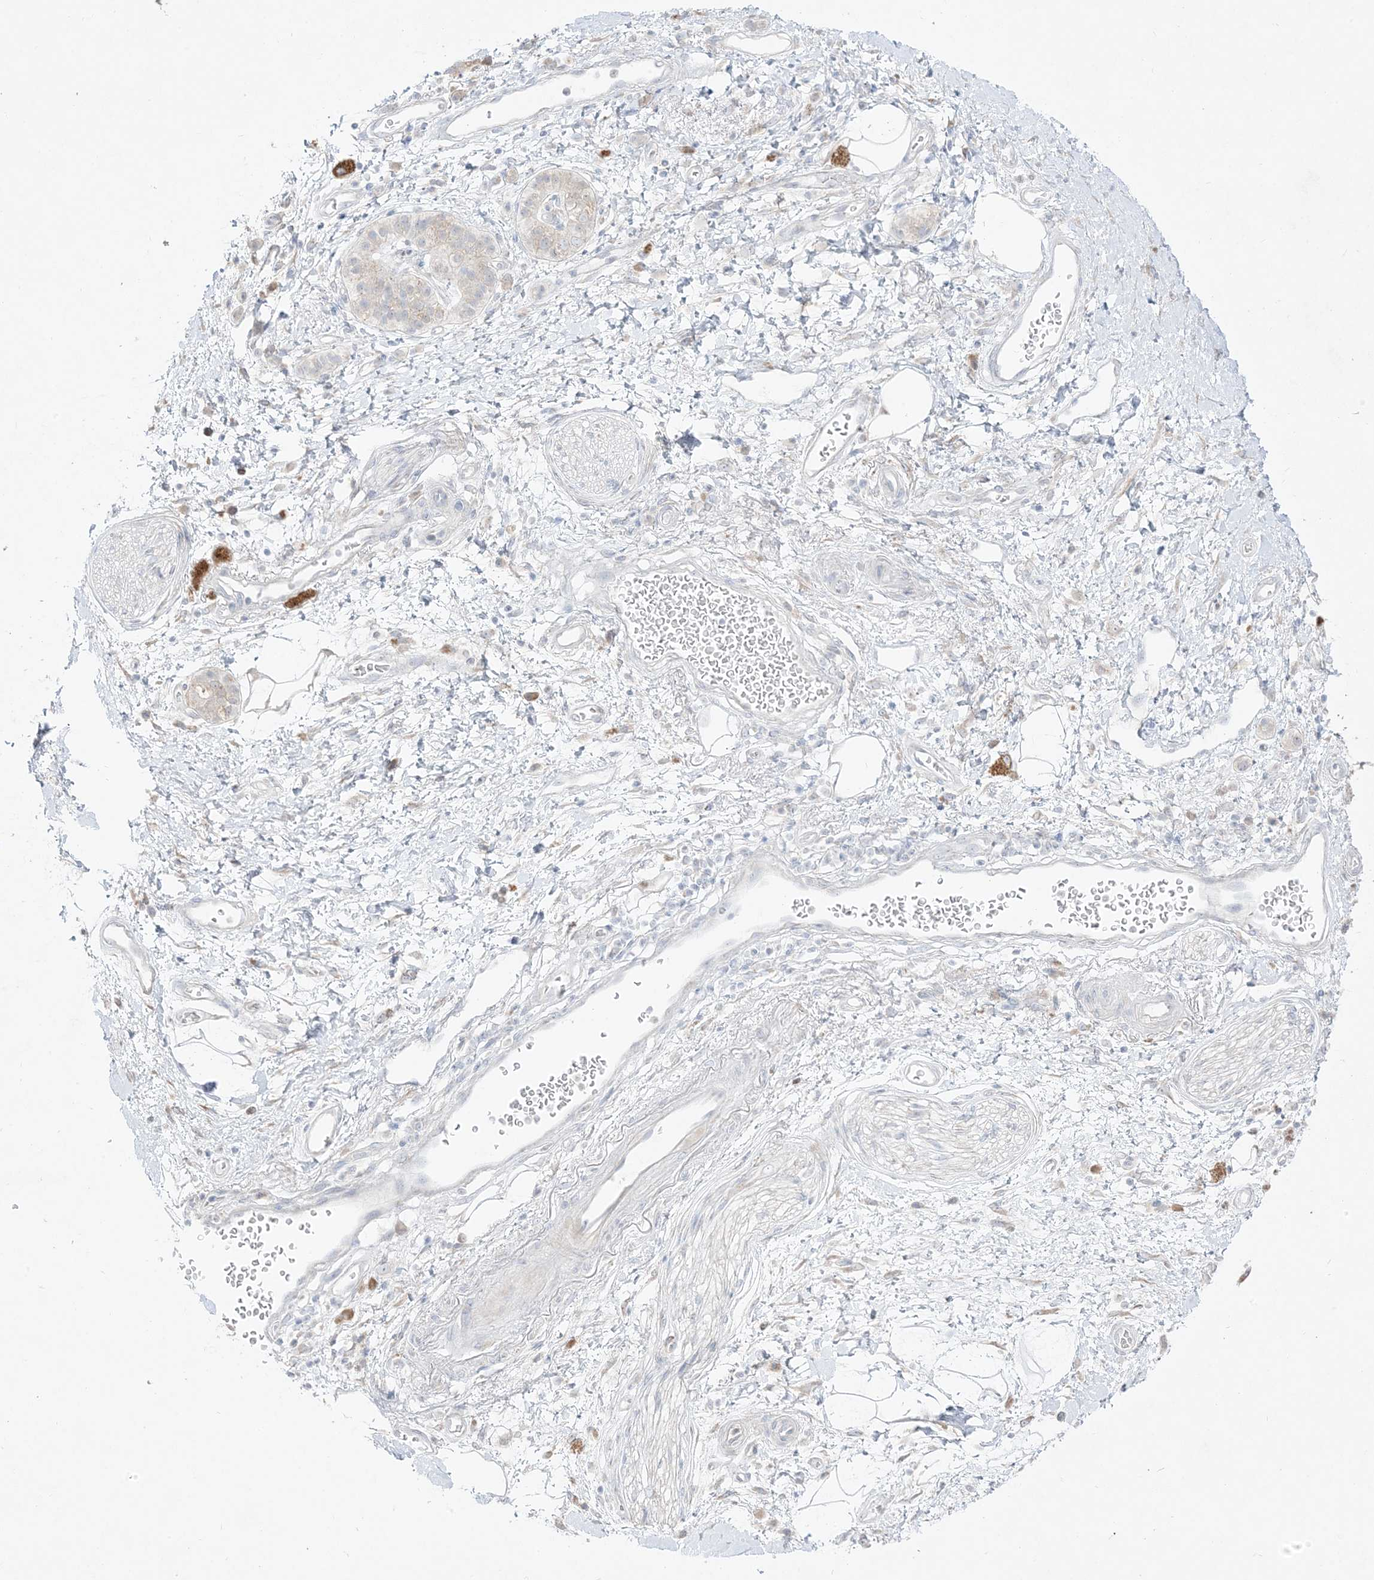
{"staining": {"intensity": "negative", "quantity": "none", "location": "none"}, "tissue": "adipose tissue", "cell_type": "Adipocytes", "image_type": "normal", "snomed": [{"axis": "morphology", "description": "Normal tissue, NOS"}, {"axis": "morphology", "description": "Adenocarcinoma, NOS"}, {"axis": "topography", "description": "Duodenum"}, {"axis": "topography", "description": "Peripheral nerve tissue"}], "caption": "This is an immunohistochemistry (IHC) image of normal human adipose tissue. There is no staining in adipocytes.", "gene": "LOXL3", "patient": {"sex": "female", "age": 60}}